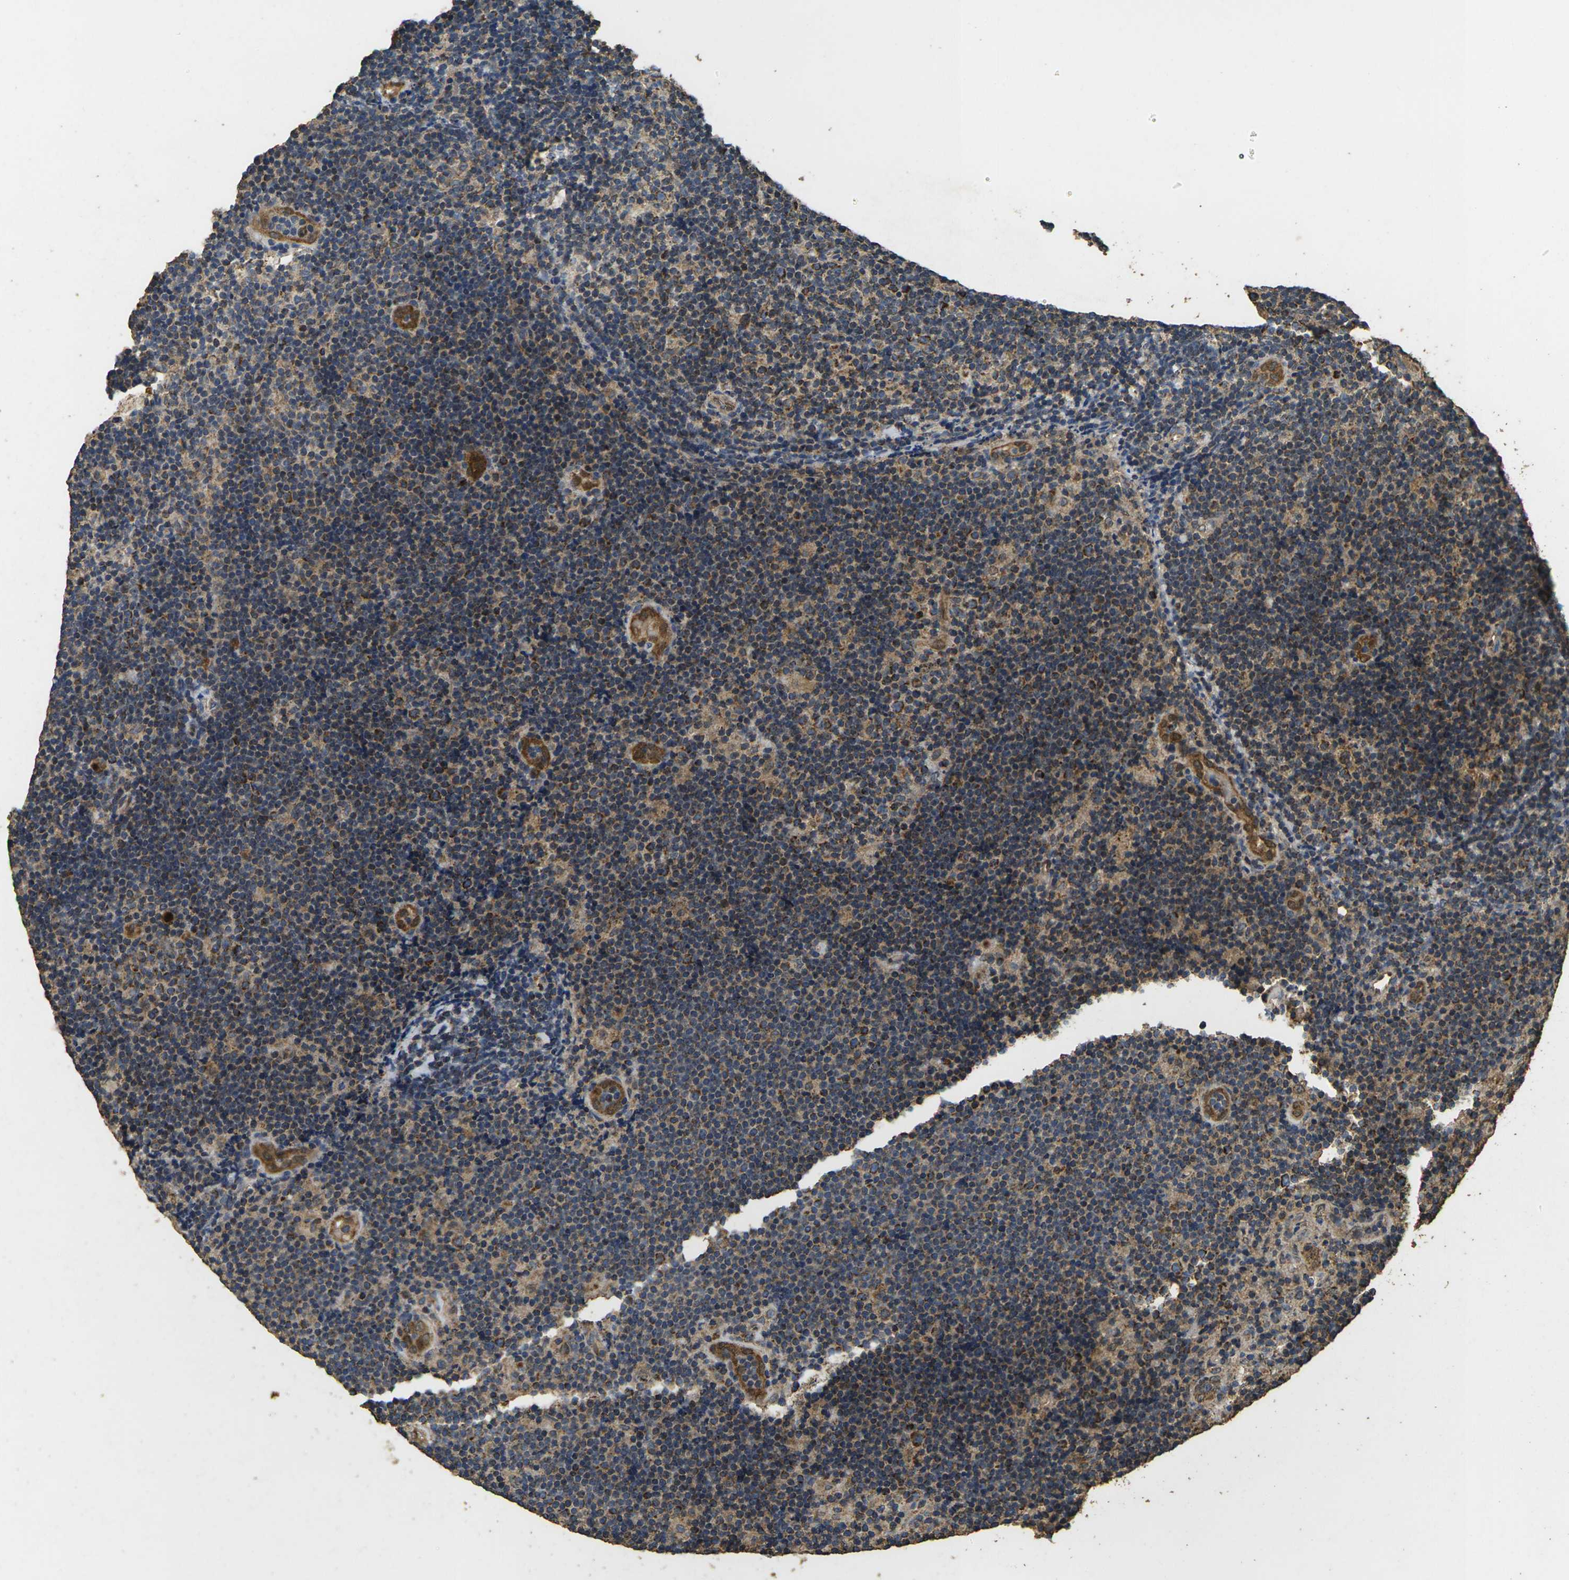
{"staining": {"intensity": "moderate", "quantity": ">75%", "location": "cytoplasmic/membranous"}, "tissue": "lymphoma", "cell_type": "Tumor cells", "image_type": "cancer", "snomed": [{"axis": "morphology", "description": "Malignant lymphoma, non-Hodgkin's type, Low grade"}, {"axis": "topography", "description": "Lymph node"}], "caption": "Immunohistochemistry image of lymphoma stained for a protein (brown), which exhibits medium levels of moderate cytoplasmic/membranous expression in about >75% of tumor cells.", "gene": "MAPK11", "patient": {"sex": "male", "age": 83}}